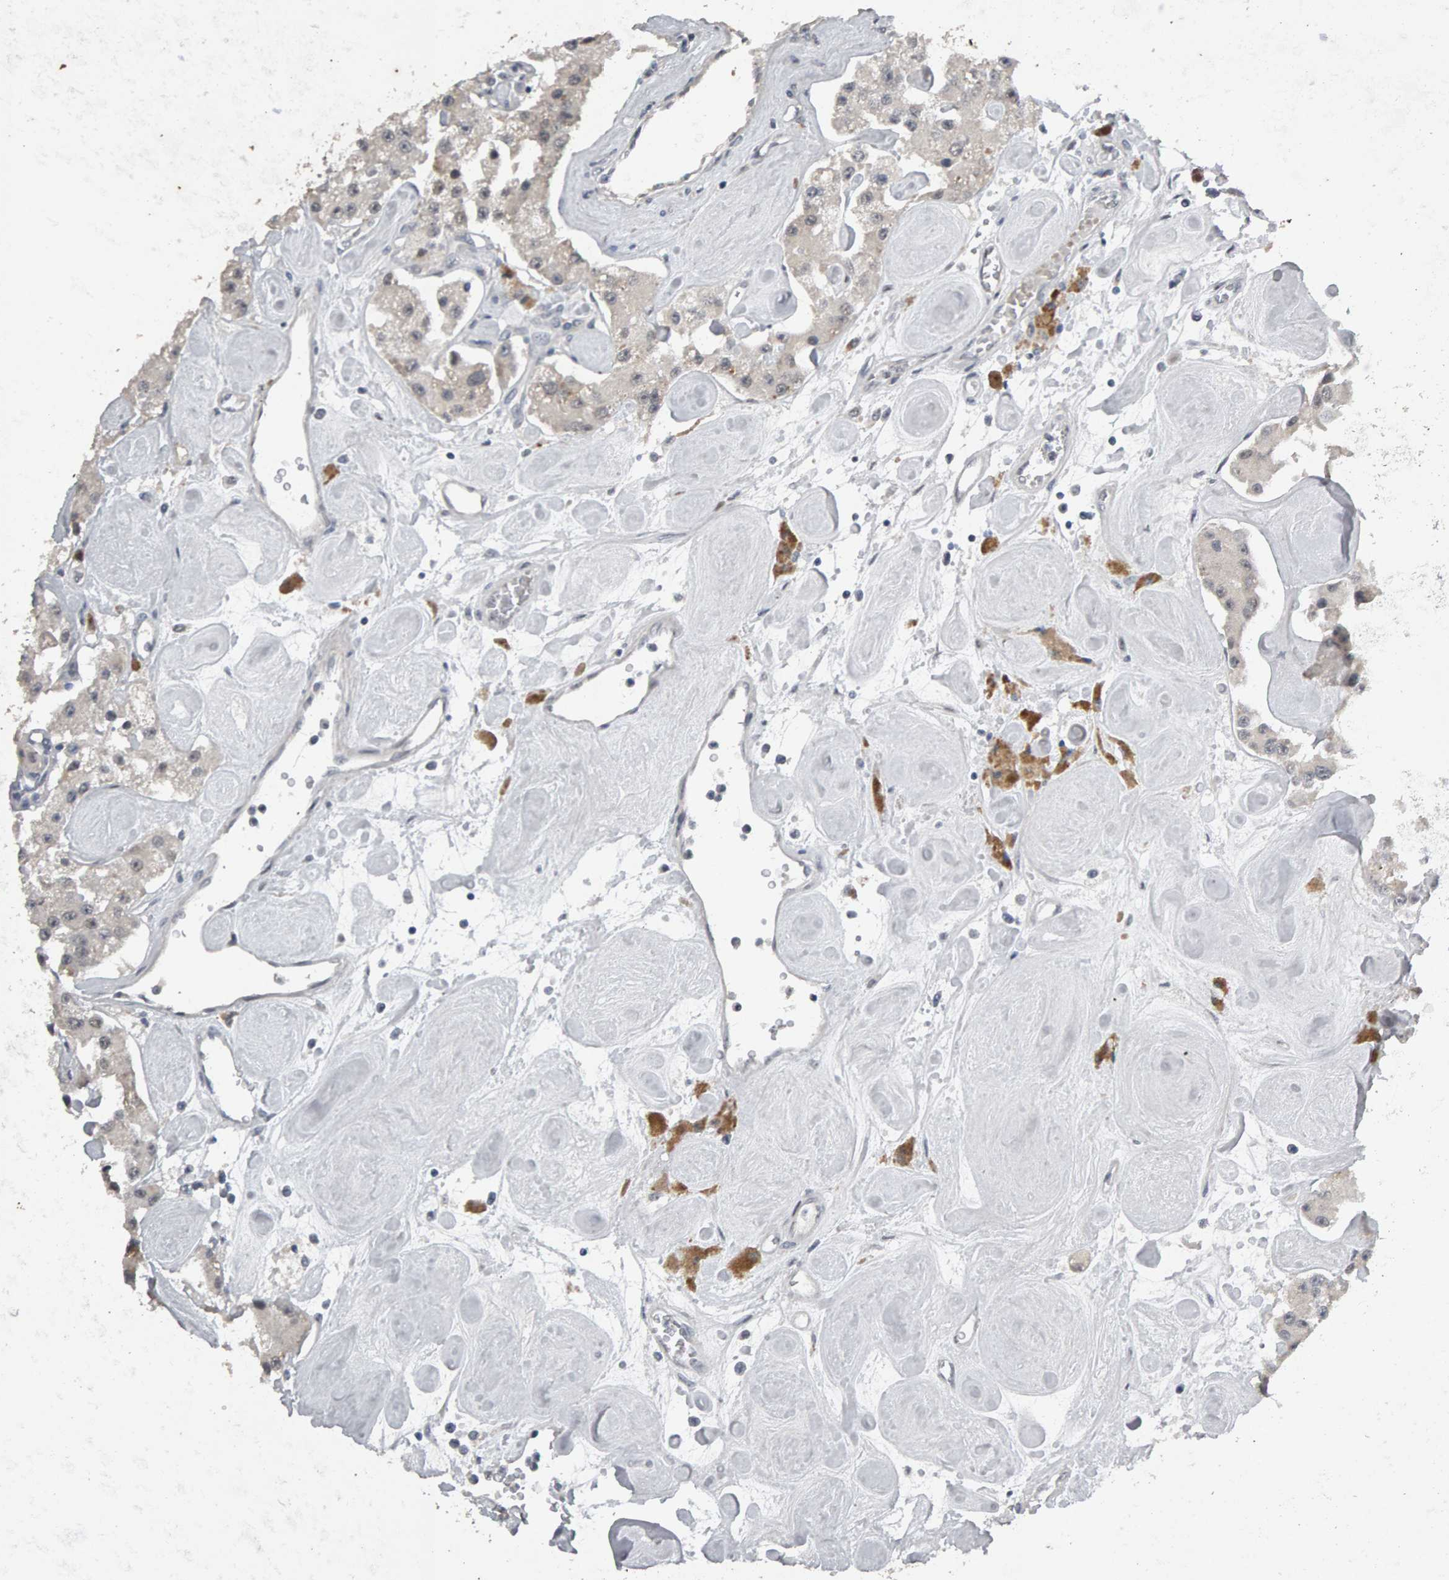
{"staining": {"intensity": "weak", "quantity": "<25%", "location": "cytoplasmic/membranous"}, "tissue": "carcinoid", "cell_type": "Tumor cells", "image_type": "cancer", "snomed": [{"axis": "morphology", "description": "Carcinoid, malignant, NOS"}, {"axis": "topography", "description": "Pancreas"}], "caption": "Immunohistochemistry micrograph of human carcinoid stained for a protein (brown), which demonstrates no expression in tumor cells.", "gene": "IPO8", "patient": {"sex": "male", "age": 41}}